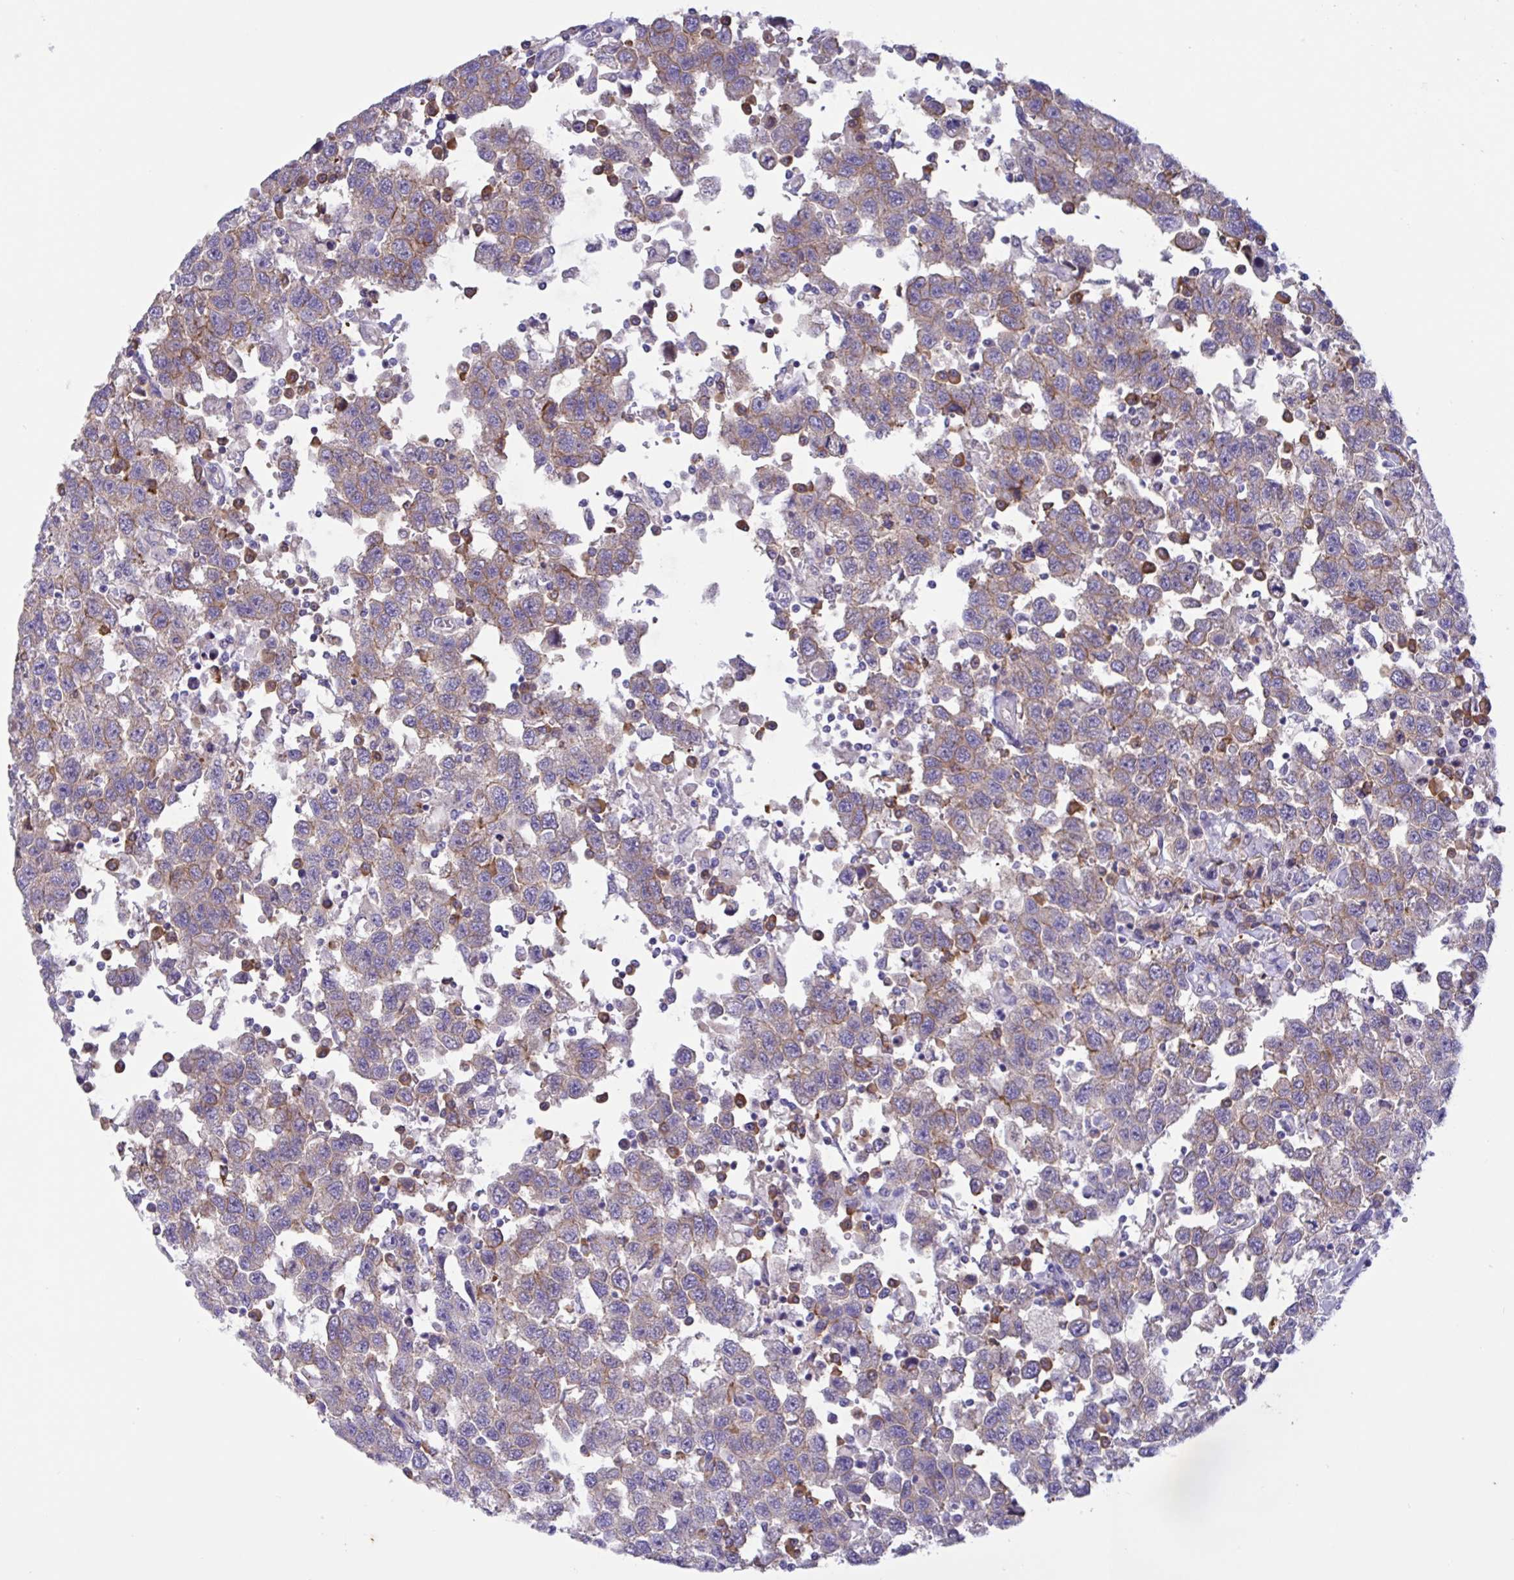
{"staining": {"intensity": "moderate", "quantity": "25%-75%", "location": "cytoplasmic/membranous"}, "tissue": "testis cancer", "cell_type": "Tumor cells", "image_type": "cancer", "snomed": [{"axis": "morphology", "description": "Seminoma, NOS"}, {"axis": "topography", "description": "Testis"}], "caption": "Moderate cytoplasmic/membranous staining for a protein is present in about 25%-75% of tumor cells of testis seminoma using immunohistochemistry (IHC).", "gene": "SLC66A1", "patient": {"sex": "male", "age": 41}}